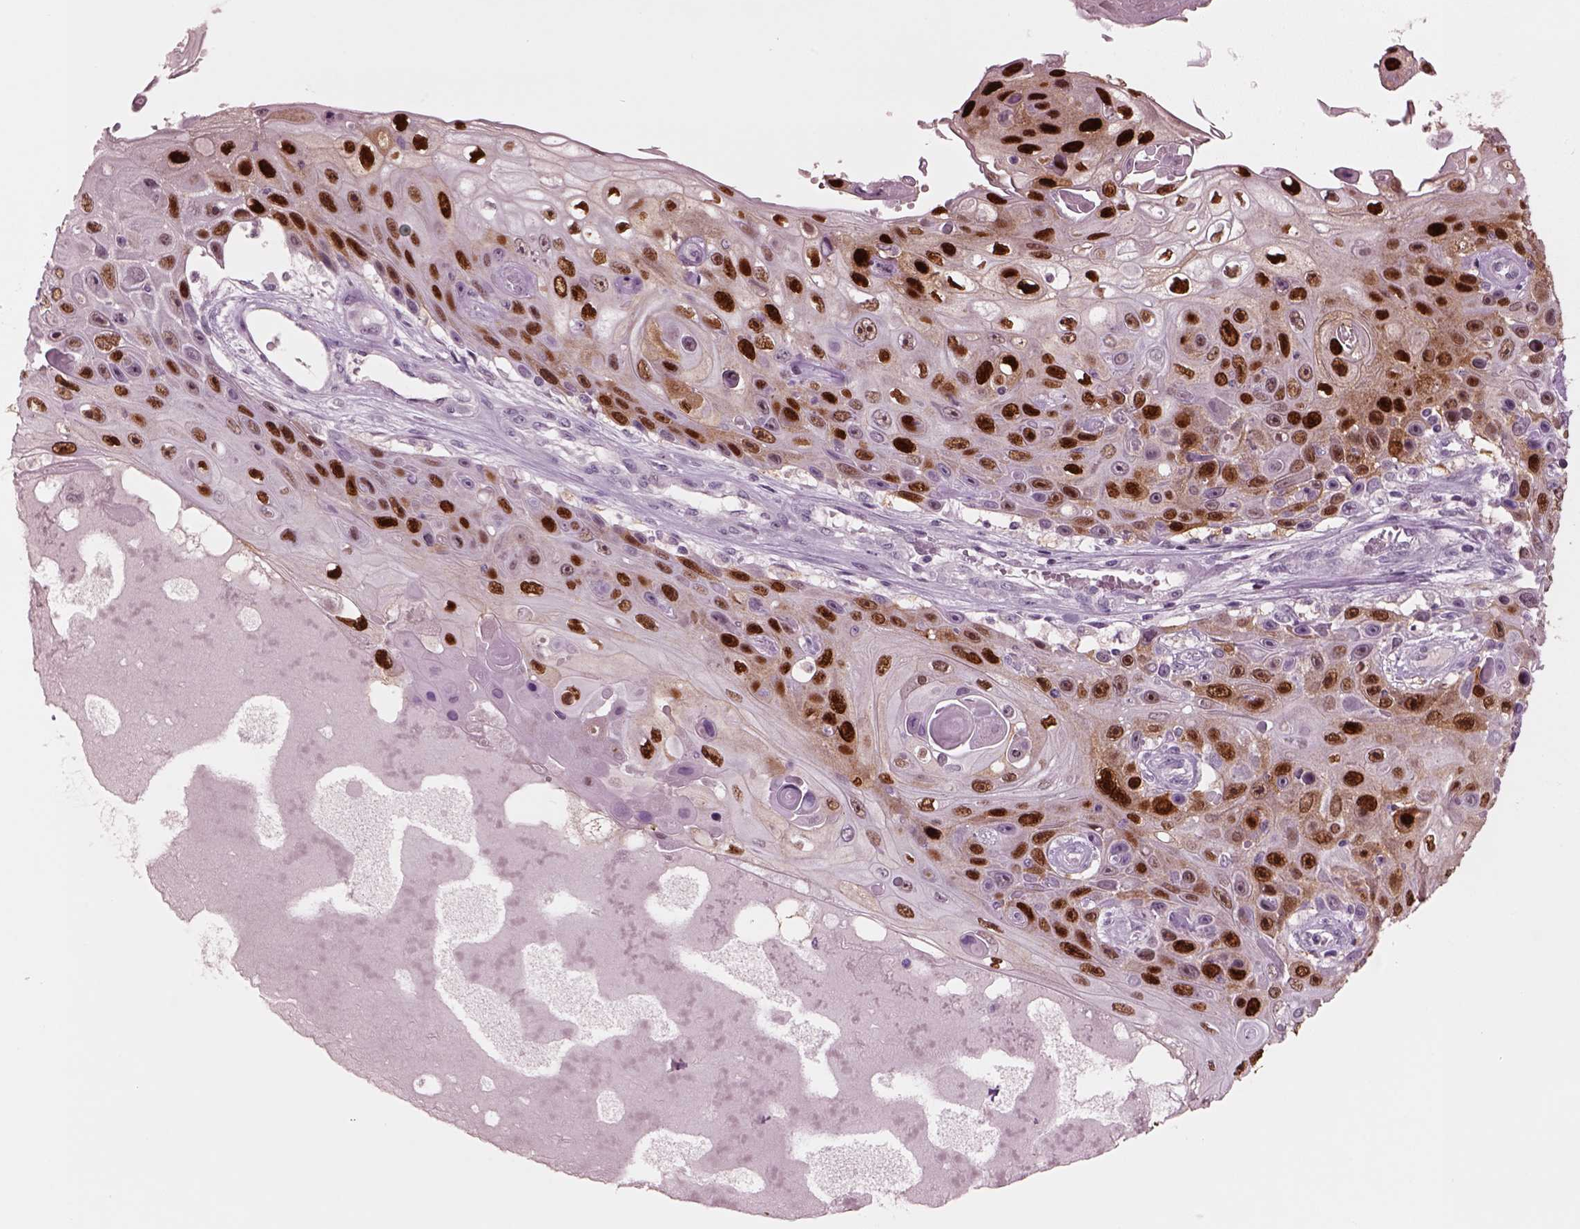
{"staining": {"intensity": "strong", "quantity": "25%-75%", "location": "nuclear"}, "tissue": "skin cancer", "cell_type": "Tumor cells", "image_type": "cancer", "snomed": [{"axis": "morphology", "description": "Squamous cell carcinoma, NOS"}, {"axis": "topography", "description": "Skin"}], "caption": "IHC micrograph of neoplastic tissue: squamous cell carcinoma (skin) stained using immunohistochemistry shows high levels of strong protein expression localized specifically in the nuclear of tumor cells, appearing as a nuclear brown color.", "gene": "SOX9", "patient": {"sex": "male", "age": 82}}